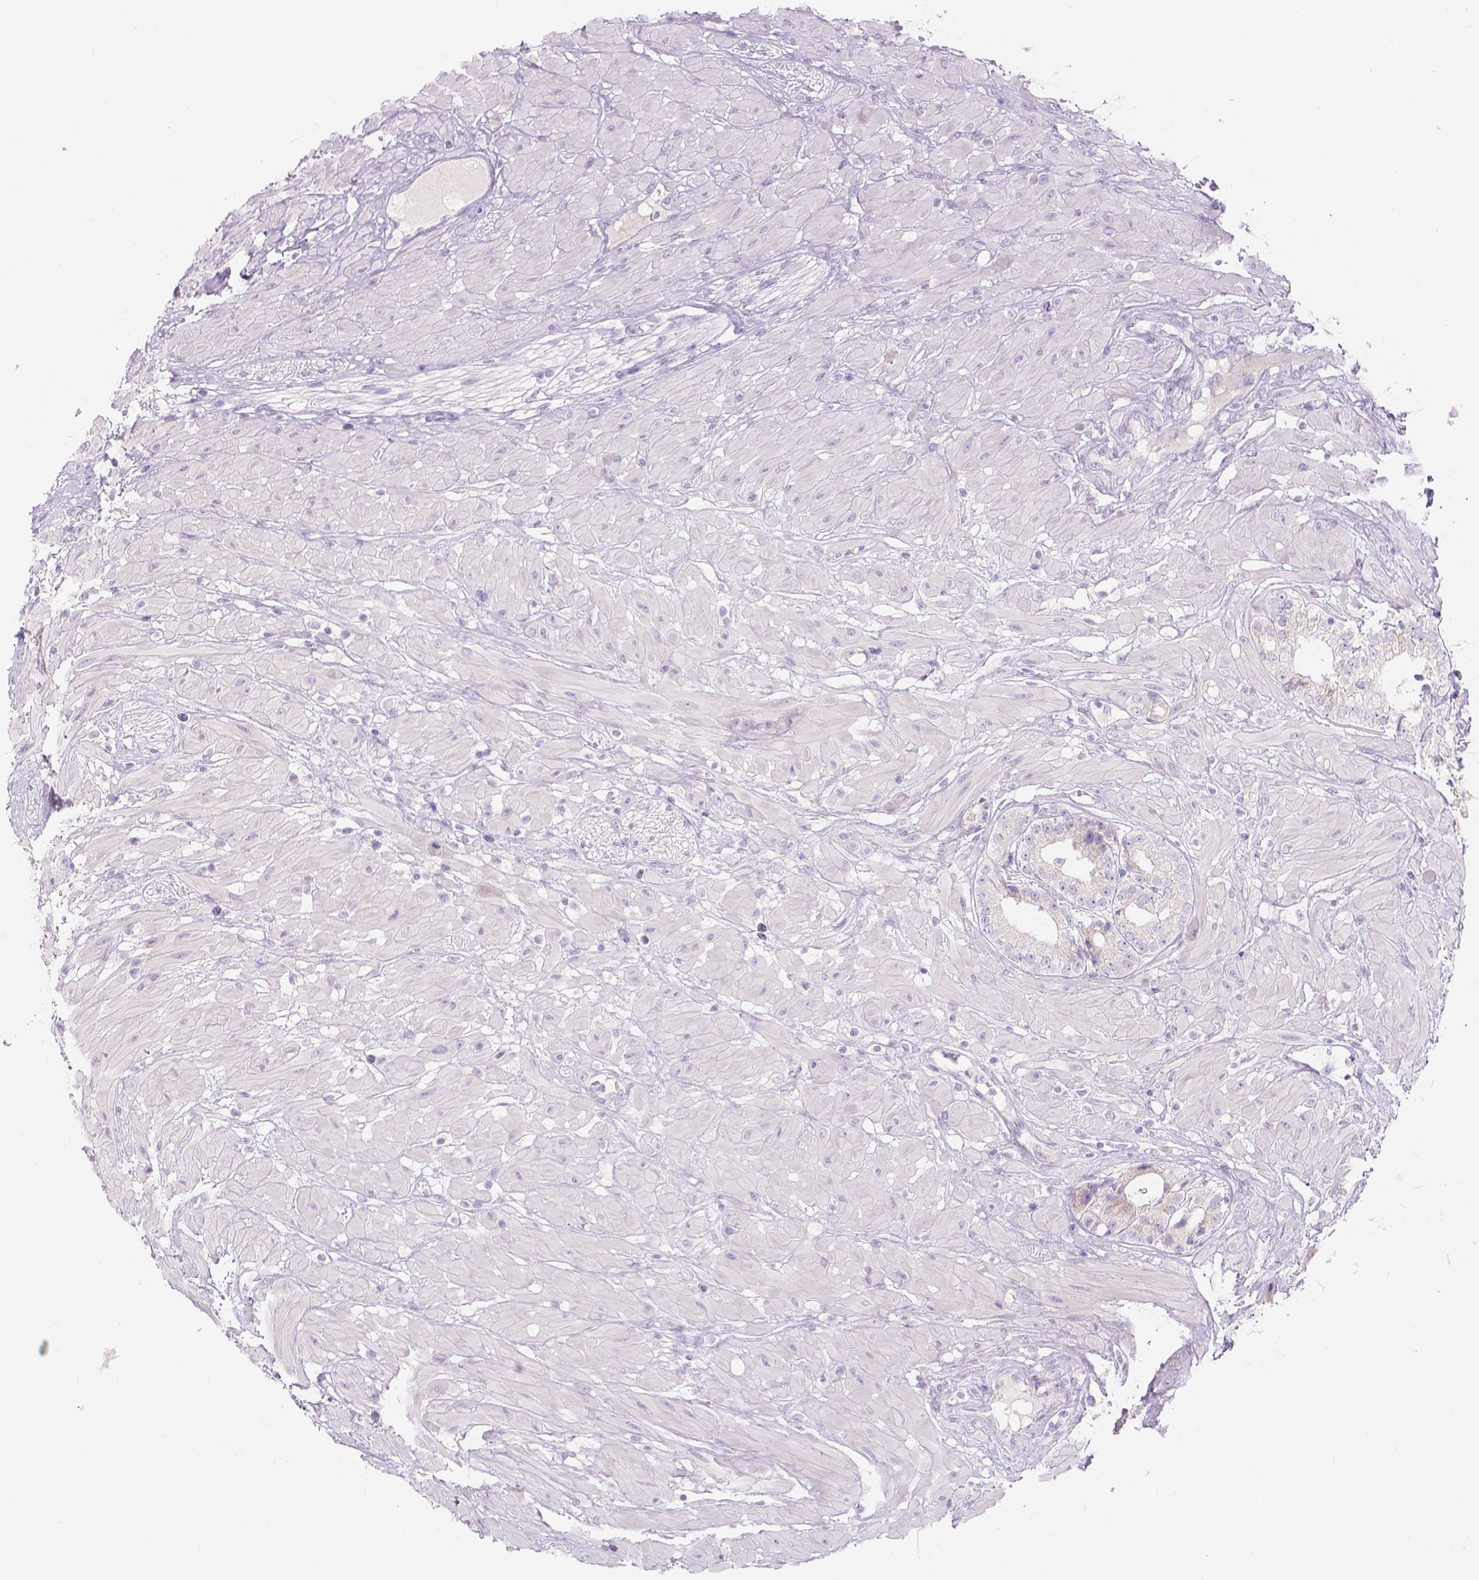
{"staining": {"intensity": "negative", "quantity": "none", "location": "none"}, "tissue": "prostate cancer", "cell_type": "Tumor cells", "image_type": "cancer", "snomed": [{"axis": "morphology", "description": "Adenocarcinoma, Low grade"}, {"axis": "topography", "description": "Prostate"}], "caption": "Tumor cells are negative for brown protein staining in adenocarcinoma (low-grade) (prostate).", "gene": "HTN3", "patient": {"sex": "male", "age": 60}}